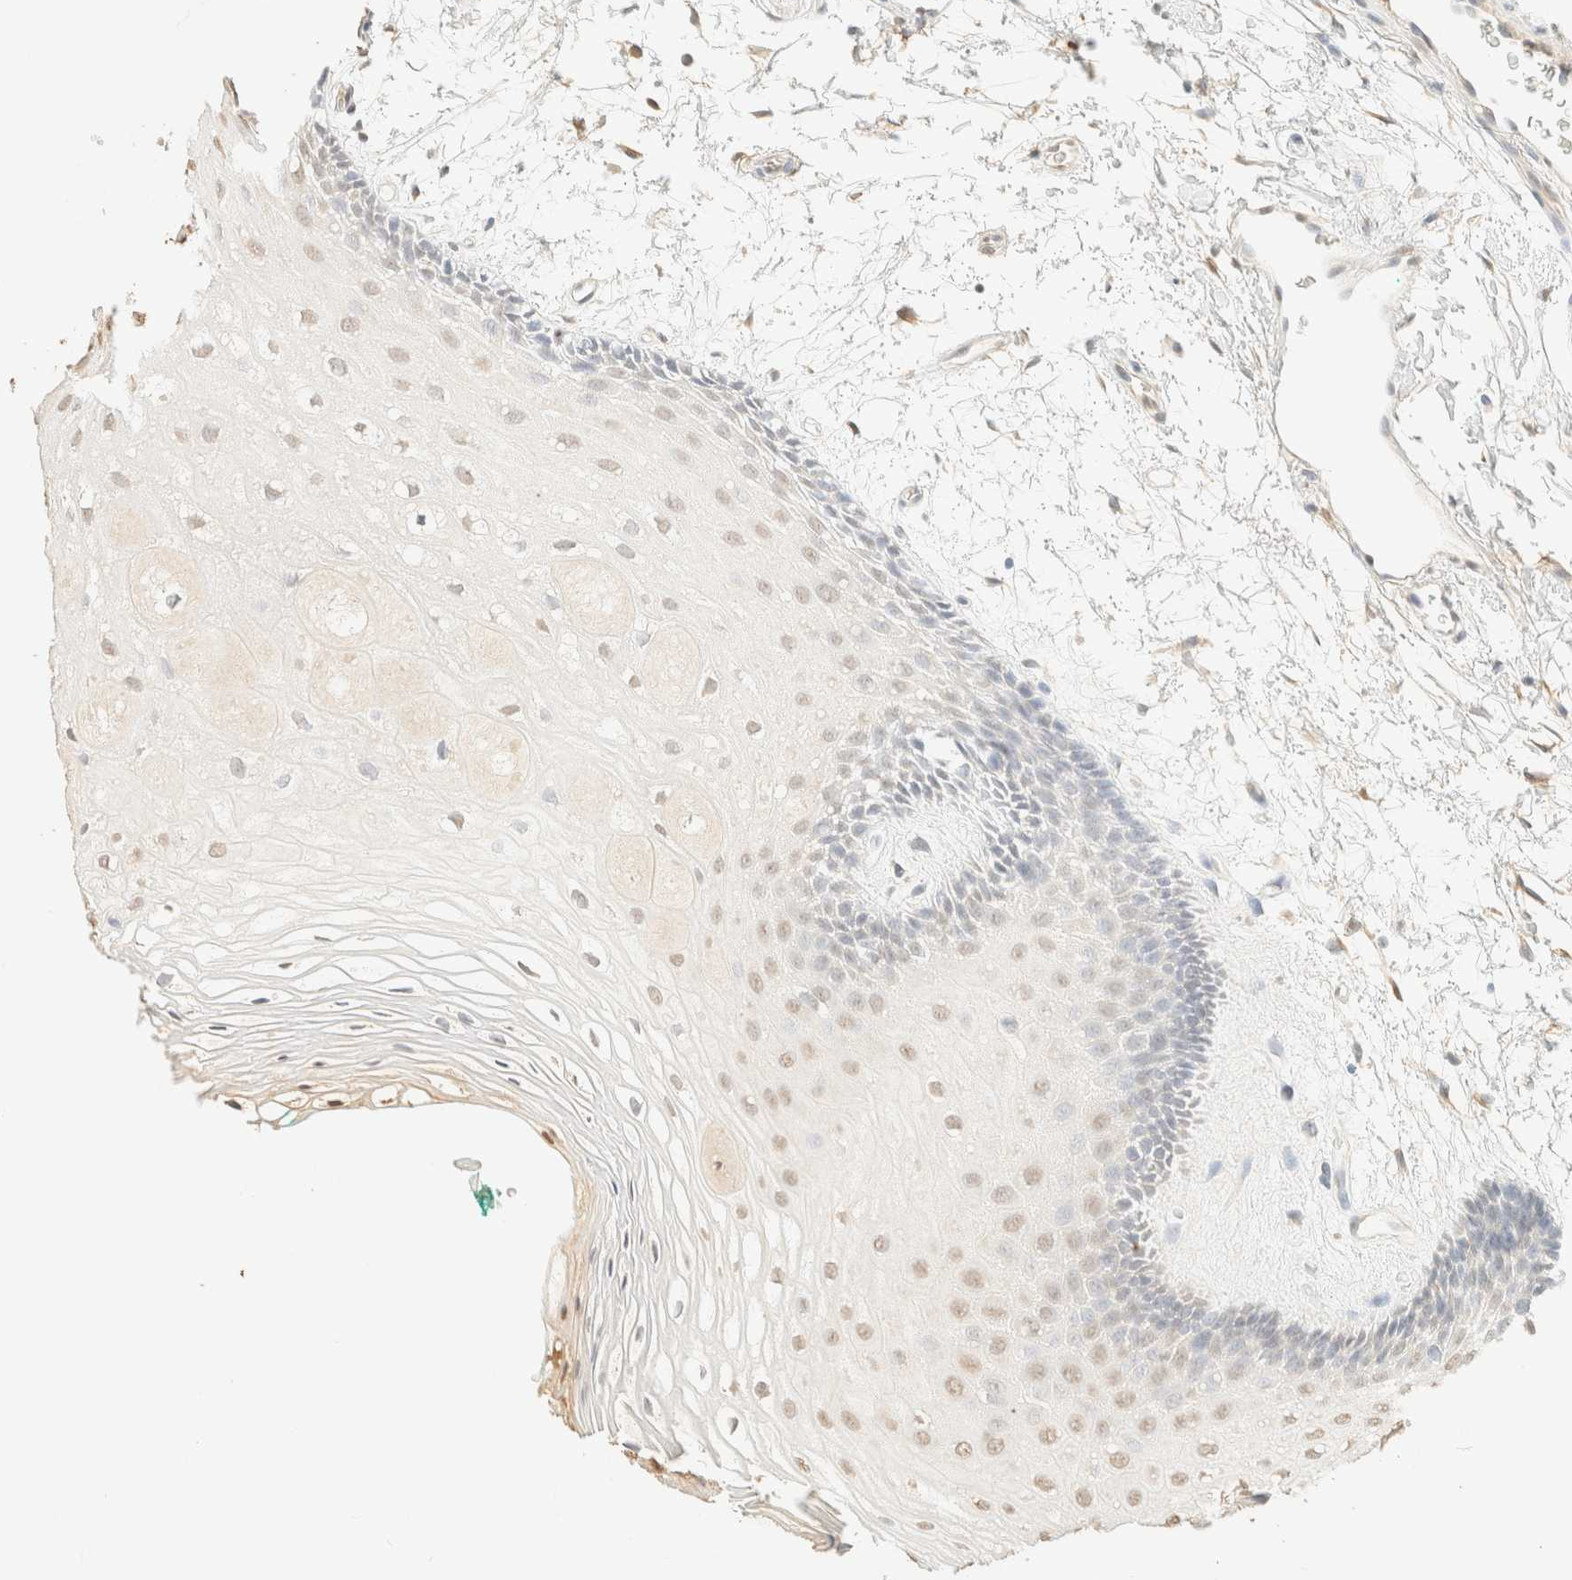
{"staining": {"intensity": "weak", "quantity": ">75%", "location": "nuclear"}, "tissue": "oral mucosa", "cell_type": "Squamous epithelial cells", "image_type": "normal", "snomed": [{"axis": "morphology", "description": "Normal tissue, NOS"}, {"axis": "topography", "description": "Skeletal muscle"}, {"axis": "topography", "description": "Oral tissue"}, {"axis": "topography", "description": "Peripheral nerve tissue"}], "caption": "IHC photomicrograph of normal oral mucosa: human oral mucosa stained using immunohistochemistry (IHC) demonstrates low levels of weak protein expression localized specifically in the nuclear of squamous epithelial cells, appearing as a nuclear brown color.", "gene": "S100A13", "patient": {"sex": "female", "age": 84}}